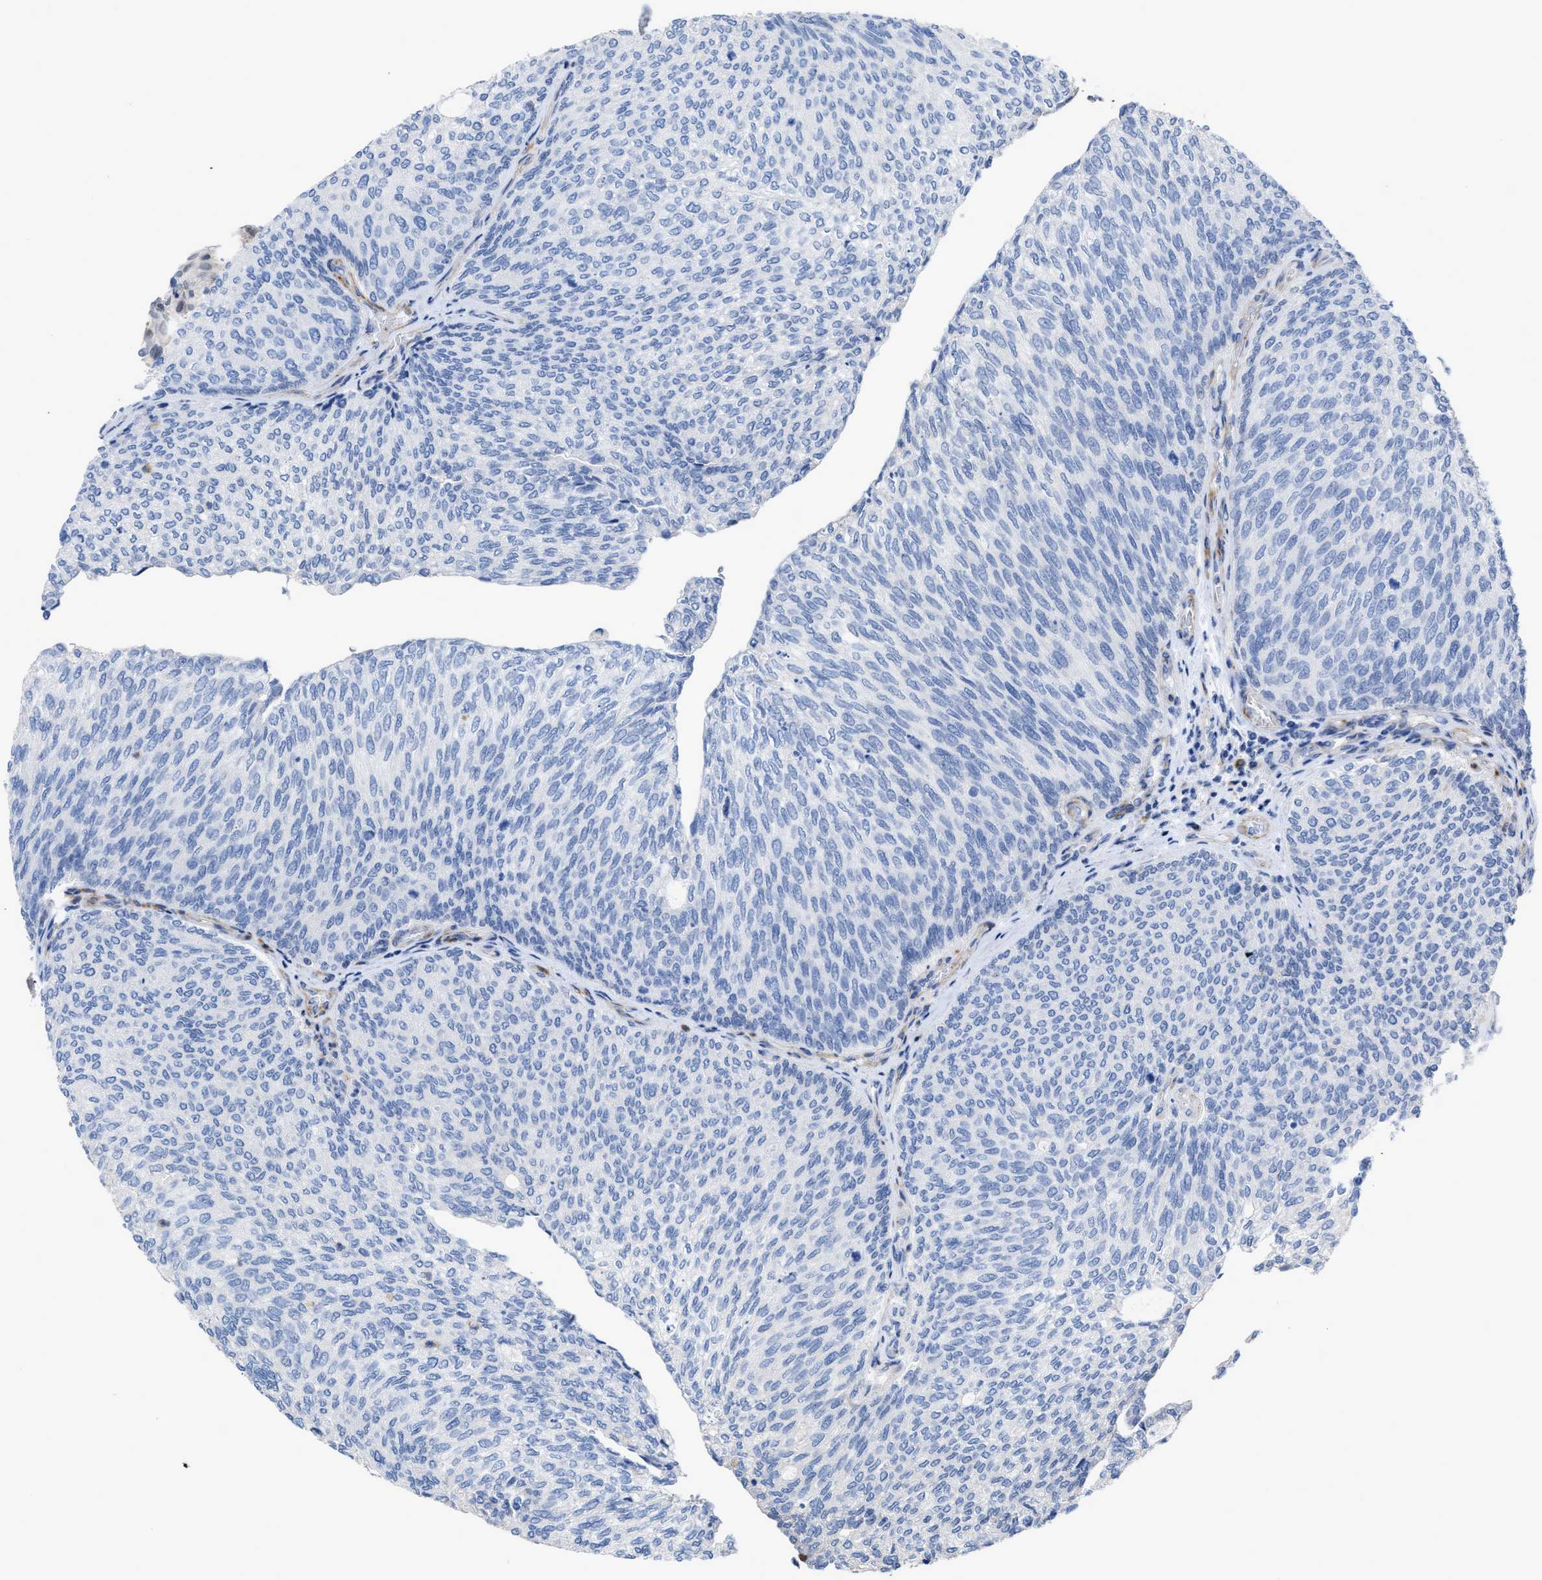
{"staining": {"intensity": "negative", "quantity": "none", "location": "none"}, "tissue": "urothelial cancer", "cell_type": "Tumor cells", "image_type": "cancer", "snomed": [{"axis": "morphology", "description": "Urothelial carcinoma, Low grade"}, {"axis": "topography", "description": "Urinary bladder"}], "caption": "An immunohistochemistry (IHC) micrograph of urothelial cancer is shown. There is no staining in tumor cells of urothelial cancer. Nuclei are stained in blue.", "gene": "PRMT2", "patient": {"sex": "female", "age": 79}}